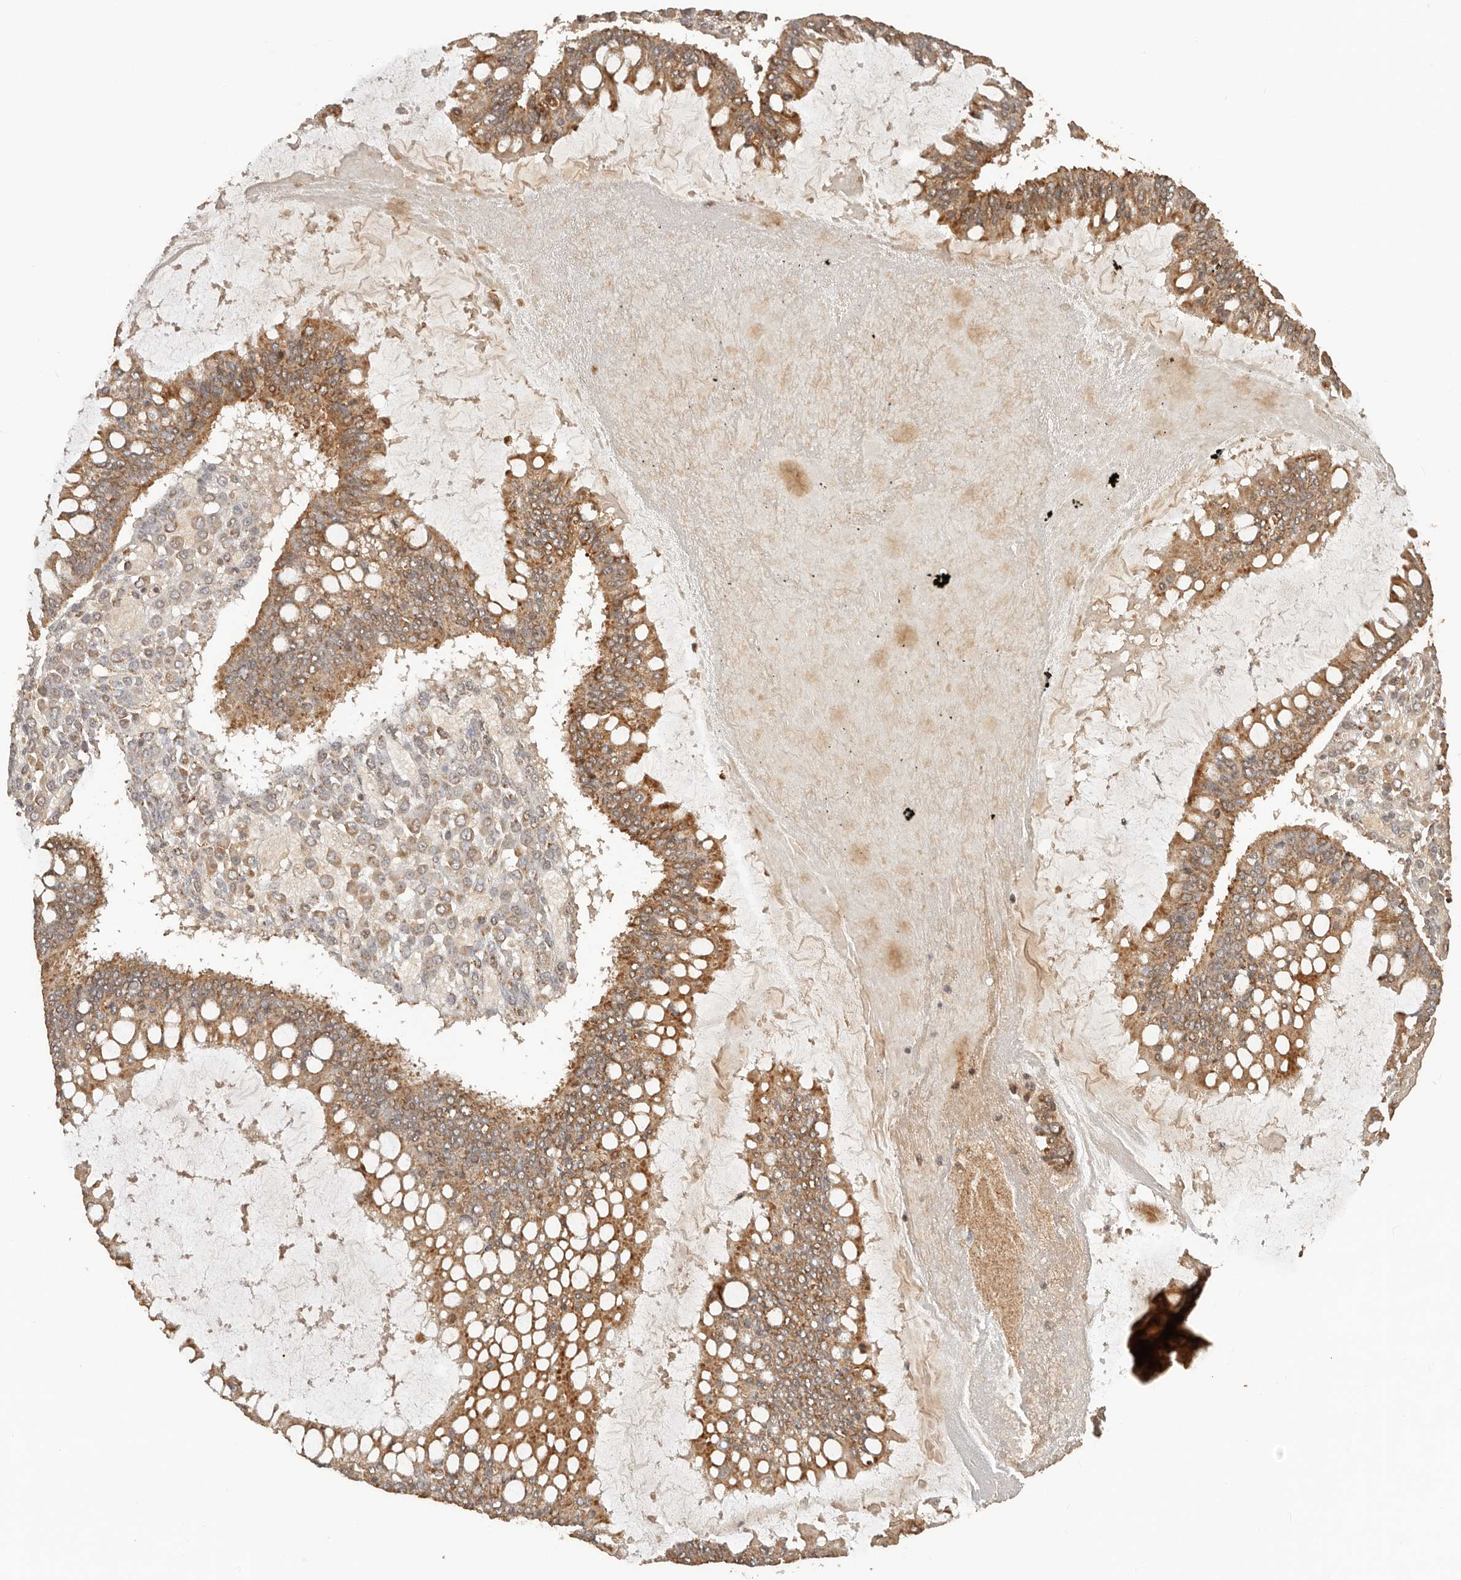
{"staining": {"intensity": "moderate", "quantity": ">75%", "location": "cytoplasmic/membranous"}, "tissue": "ovarian cancer", "cell_type": "Tumor cells", "image_type": "cancer", "snomed": [{"axis": "morphology", "description": "Cystadenocarcinoma, mucinous, NOS"}, {"axis": "topography", "description": "Ovary"}], "caption": "A brown stain shows moderate cytoplasmic/membranous expression of a protein in human ovarian cancer (mucinous cystadenocarcinoma) tumor cells. Nuclei are stained in blue.", "gene": "NDUFB11", "patient": {"sex": "female", "age": 73}}